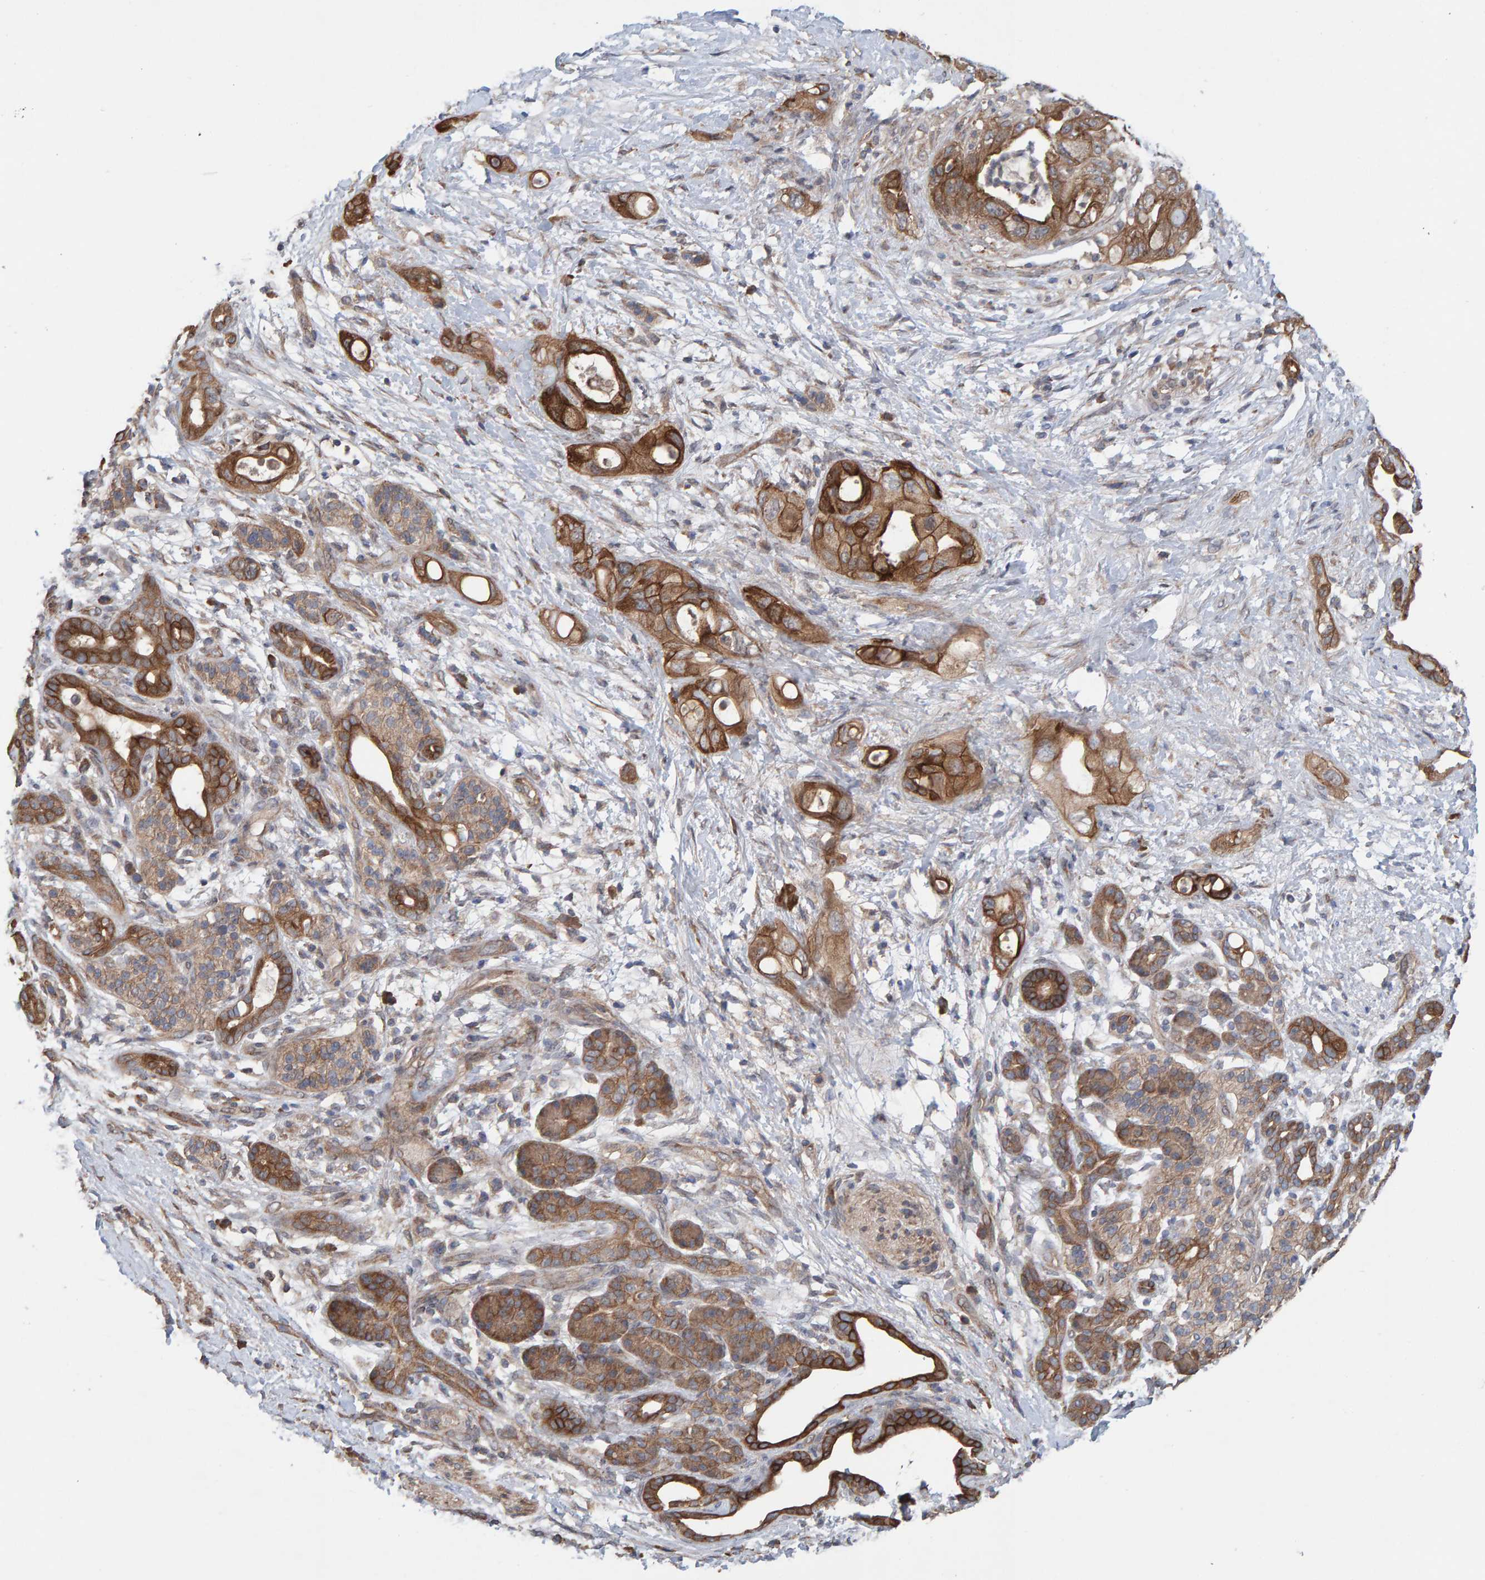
{"staining": {"intensity": "moderate", "quantity": ">75%", "location": "cytoplasmic/membranous"}, "tissue": "pancreatic cancer", "cell_type": "Tumor cells", "image_type": "cancer", "snomed": [{"axis": "morphology", "description": "Adenocarcinoma, NOS"}, {"axis": "topography", "description": "Pancreas"}], "caption": "This image reveals adenocarcinoma (pancreatic) stained with immunohistochemistry to label a protein in brown. The cytoplasmic/membranous of tumor cells show moderate positivity for the protein. Nuclei are counter-stained blue.", "gene": "LRSAM1", "patient": {"sex": "male", "age": 59}}